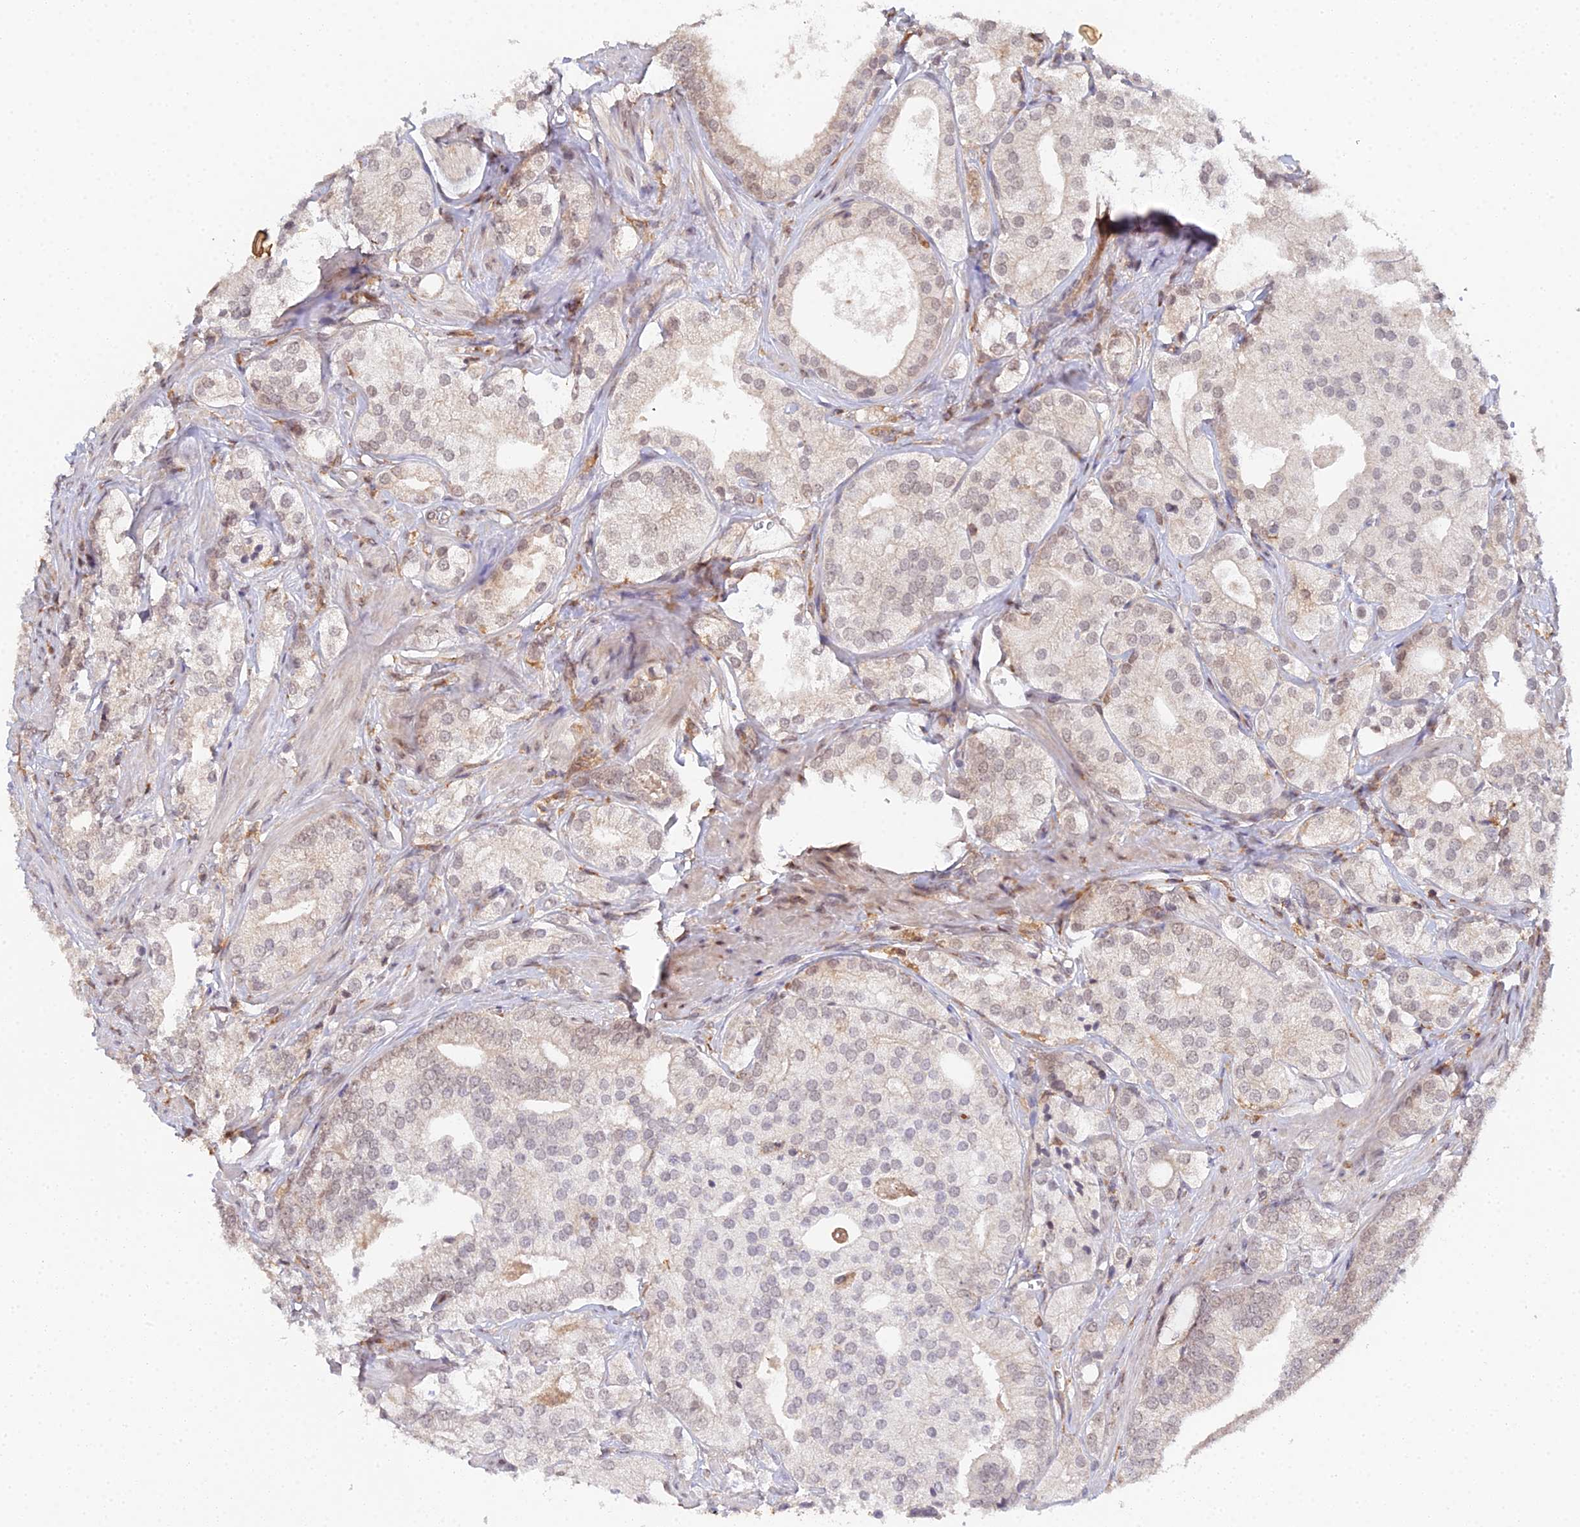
{"staining": {"intensity": "weak", "quantity": "25%-75%", "location": "nuclear"}, "tissue": "prostate cancer", "cell_type": "Tumor cells", "image_type": "cancer", "snomed": [{"axis": "morphology", "description": "Adenocarcinoma, High grade"}, {"axis": "topography", "description": "Prostate"}], "caption": "The micrograph demonstrates staining of prostate cancer, revealing weak nuclear protein positivity (brown color) within tumor cells.", "gene": "TPRX1", "patient": {"sex": "male", "age": 50}}